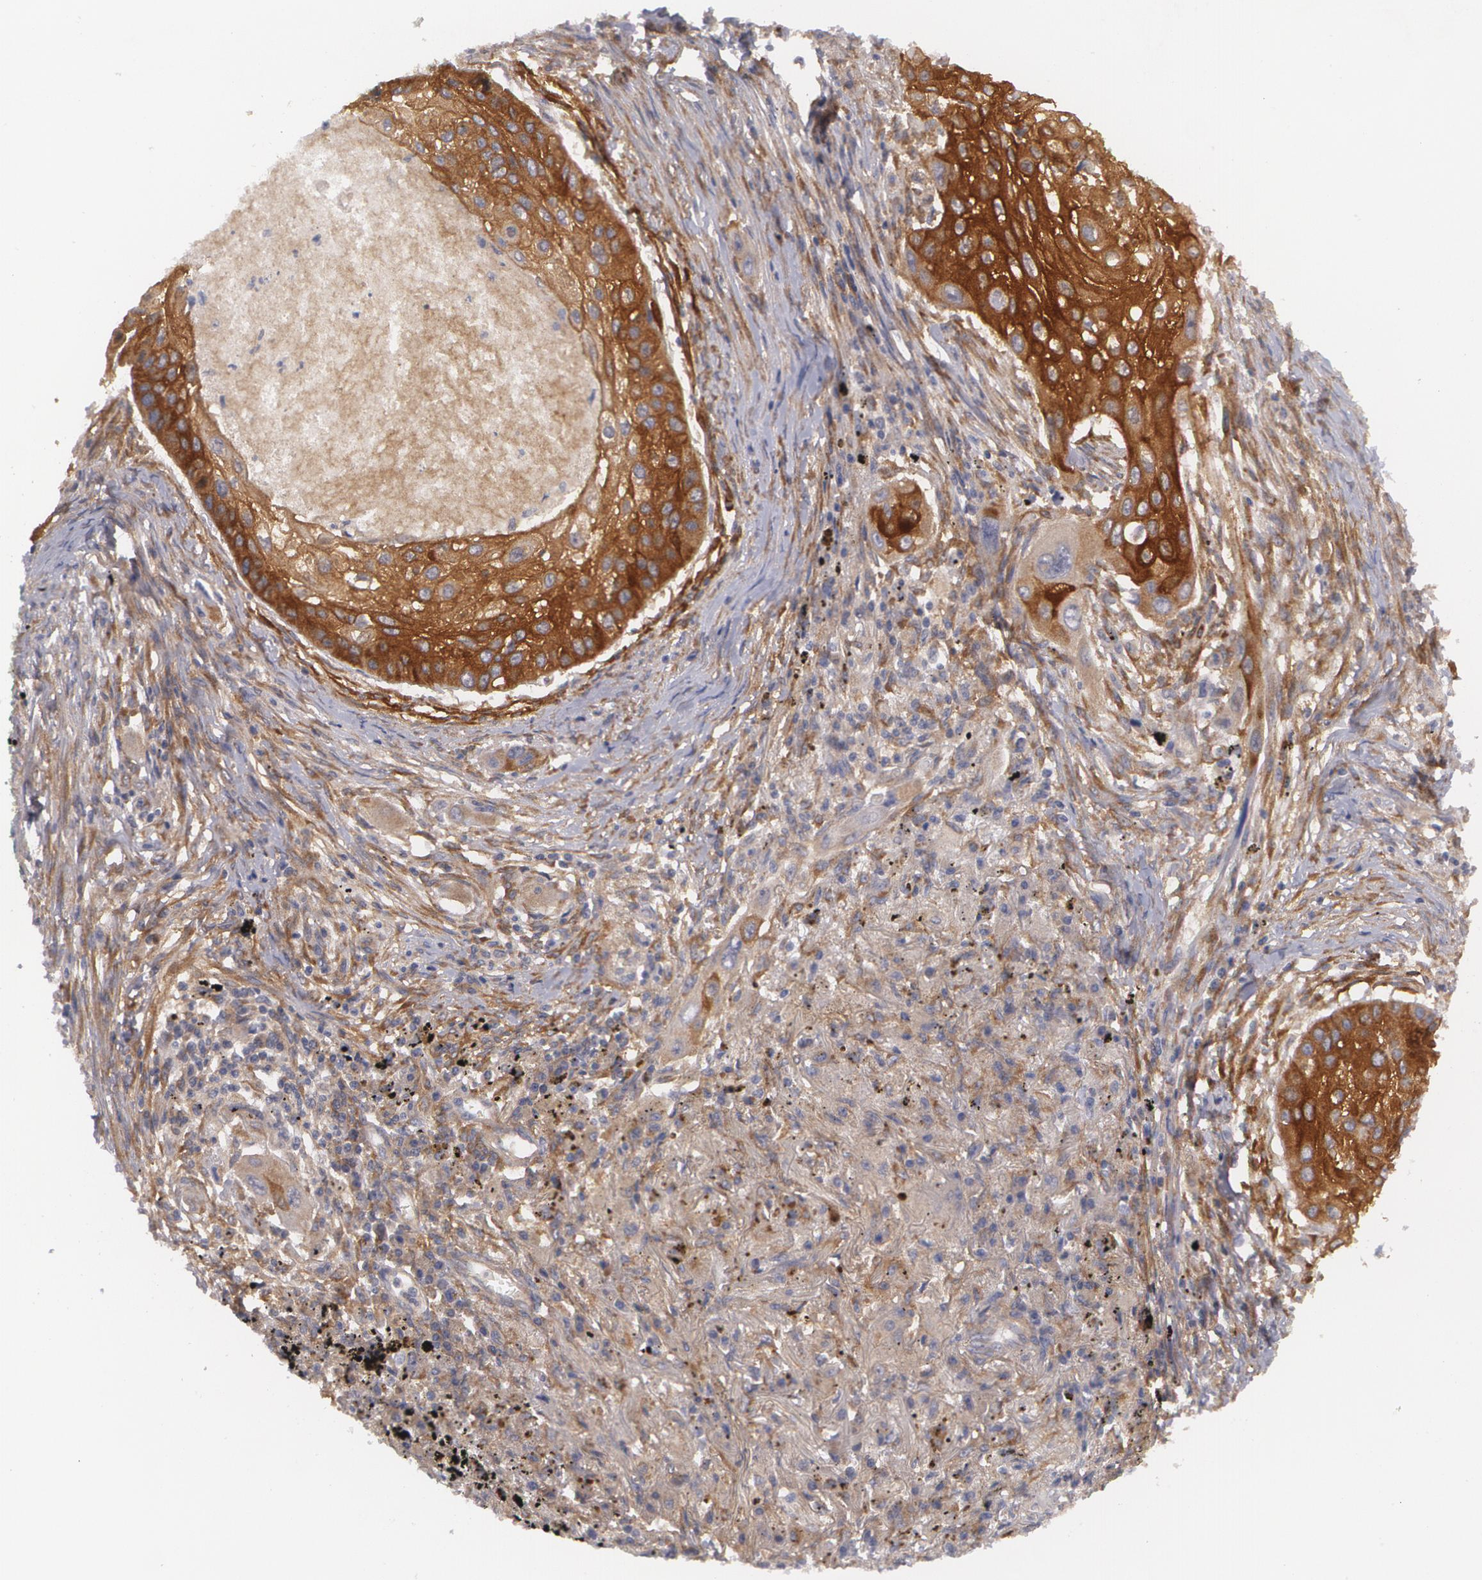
{"staining": {"intensity": "strong", "quantity": ">75%", "location": "cytoplasmic/membranous"}, "tissue": "lung cancer", "cell_type": "Tumor cells", "image_type": "cancer", "snomed": [{"axis": "morphology", "description": "Squamous cell carcinoma, NOS"}, {"axis": "topography", "description": "Lung"}], "caption": "Protein expression analysis of human lung squamous cell carcinoma reveals strong cytoplasmic/membranous expression in about >75% of tumor cells.", "gene": "CASK", "patient": {"sex": "male", "age": 71}}